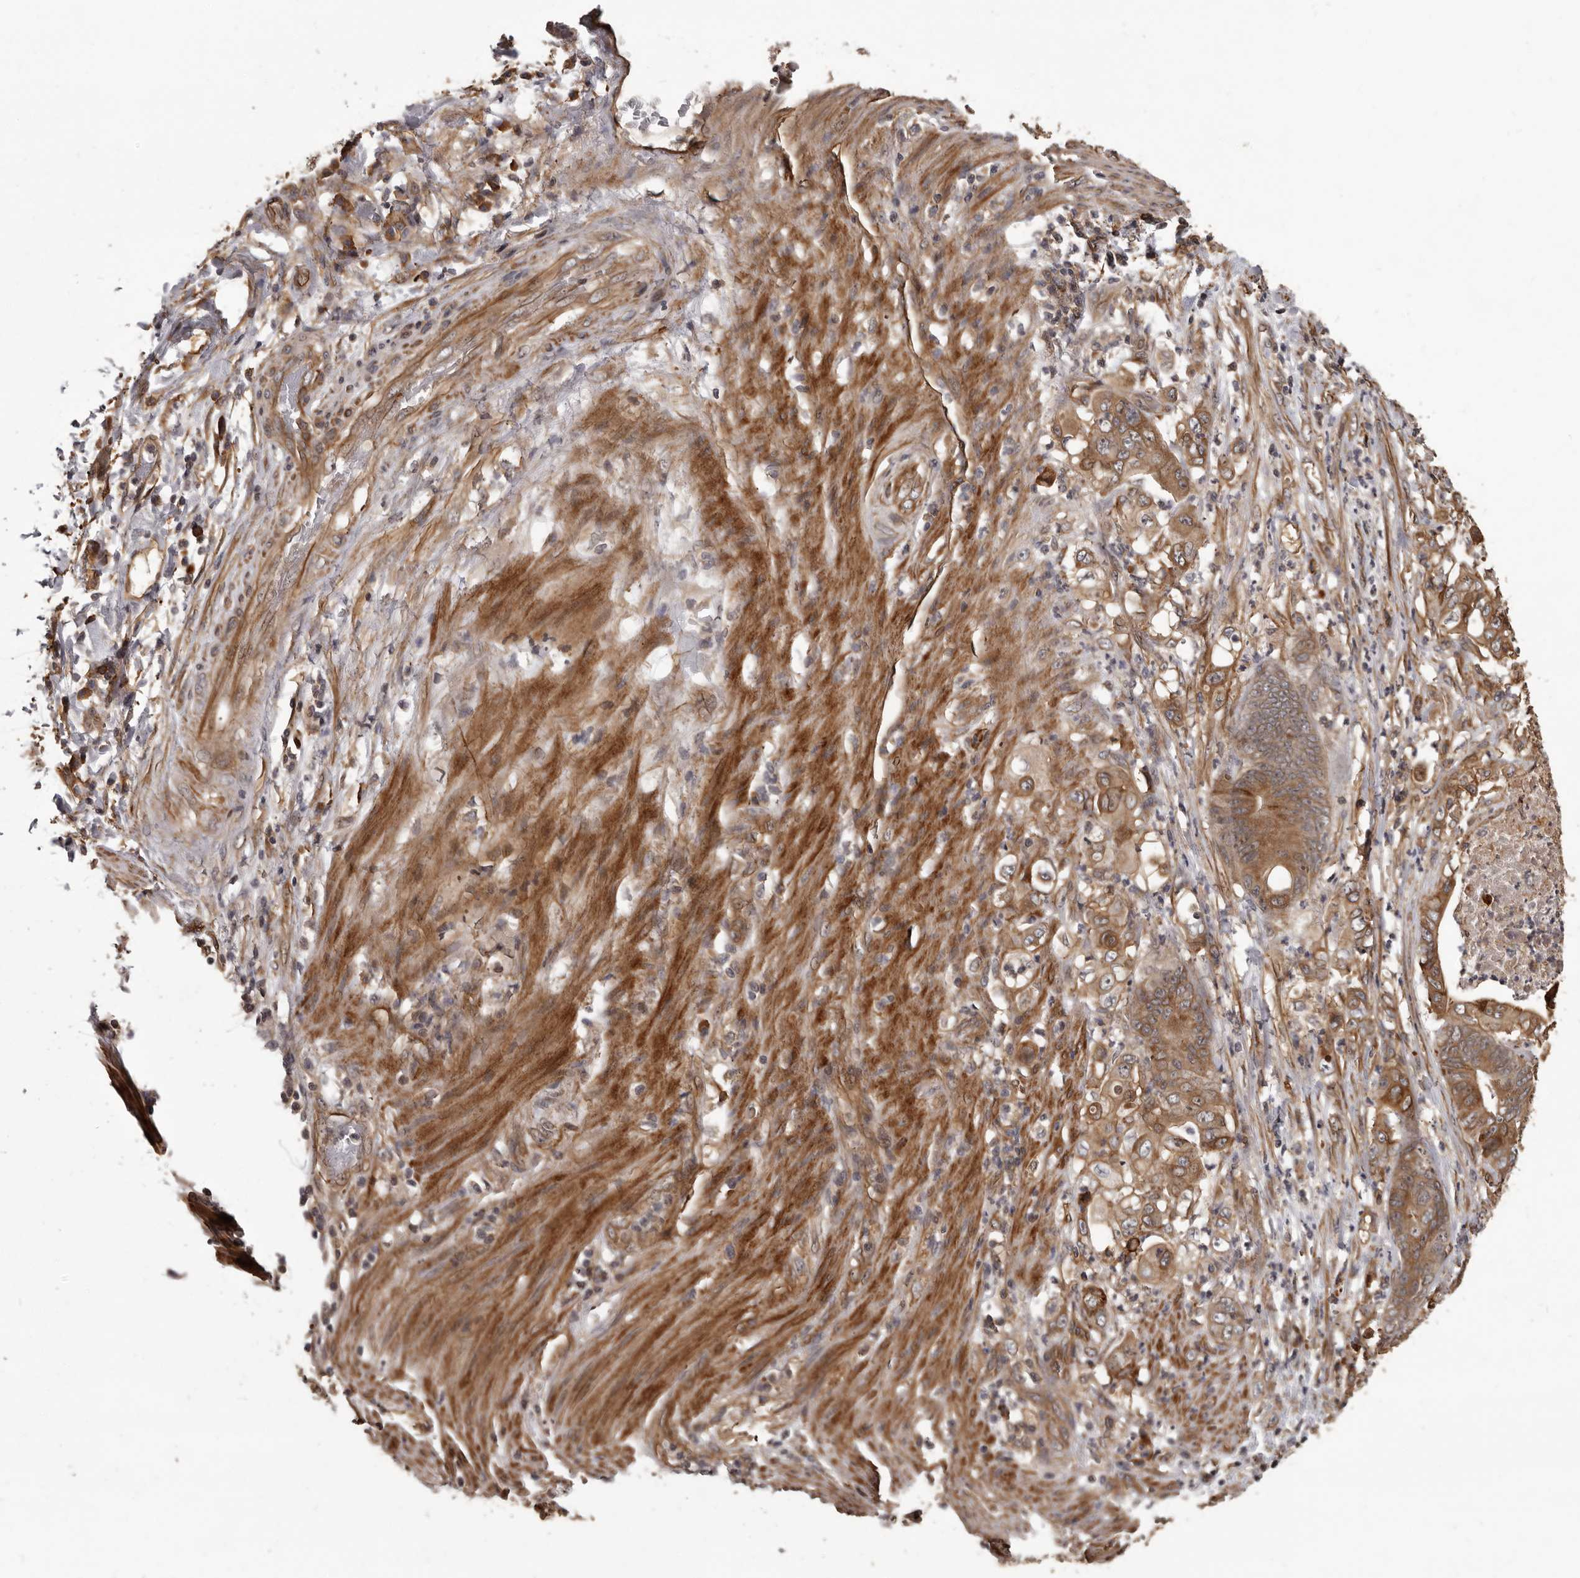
{"staining": {"intensity": "moderate", "quantity": ">75%", "location": "cytoplasmic/membranous"}, "tissue": "stomach cancer", "cell_type": "Tumor cells", "image_type": "cancer", "snomed": [{"axis": "morphology", "description": "Adenocarcinoma, NOS"}, {"axis": "topography", "description": "Stomach"}], "caption": "Protein positivity by immunohistochemistry (IHC) reveals moderate cytoplasmic/membranous expression in about >75% of tumor cells in adenocarcinoma (stomach).", "gene": "SLITRK6", "patient": {"sex": "female", "age": 73}}